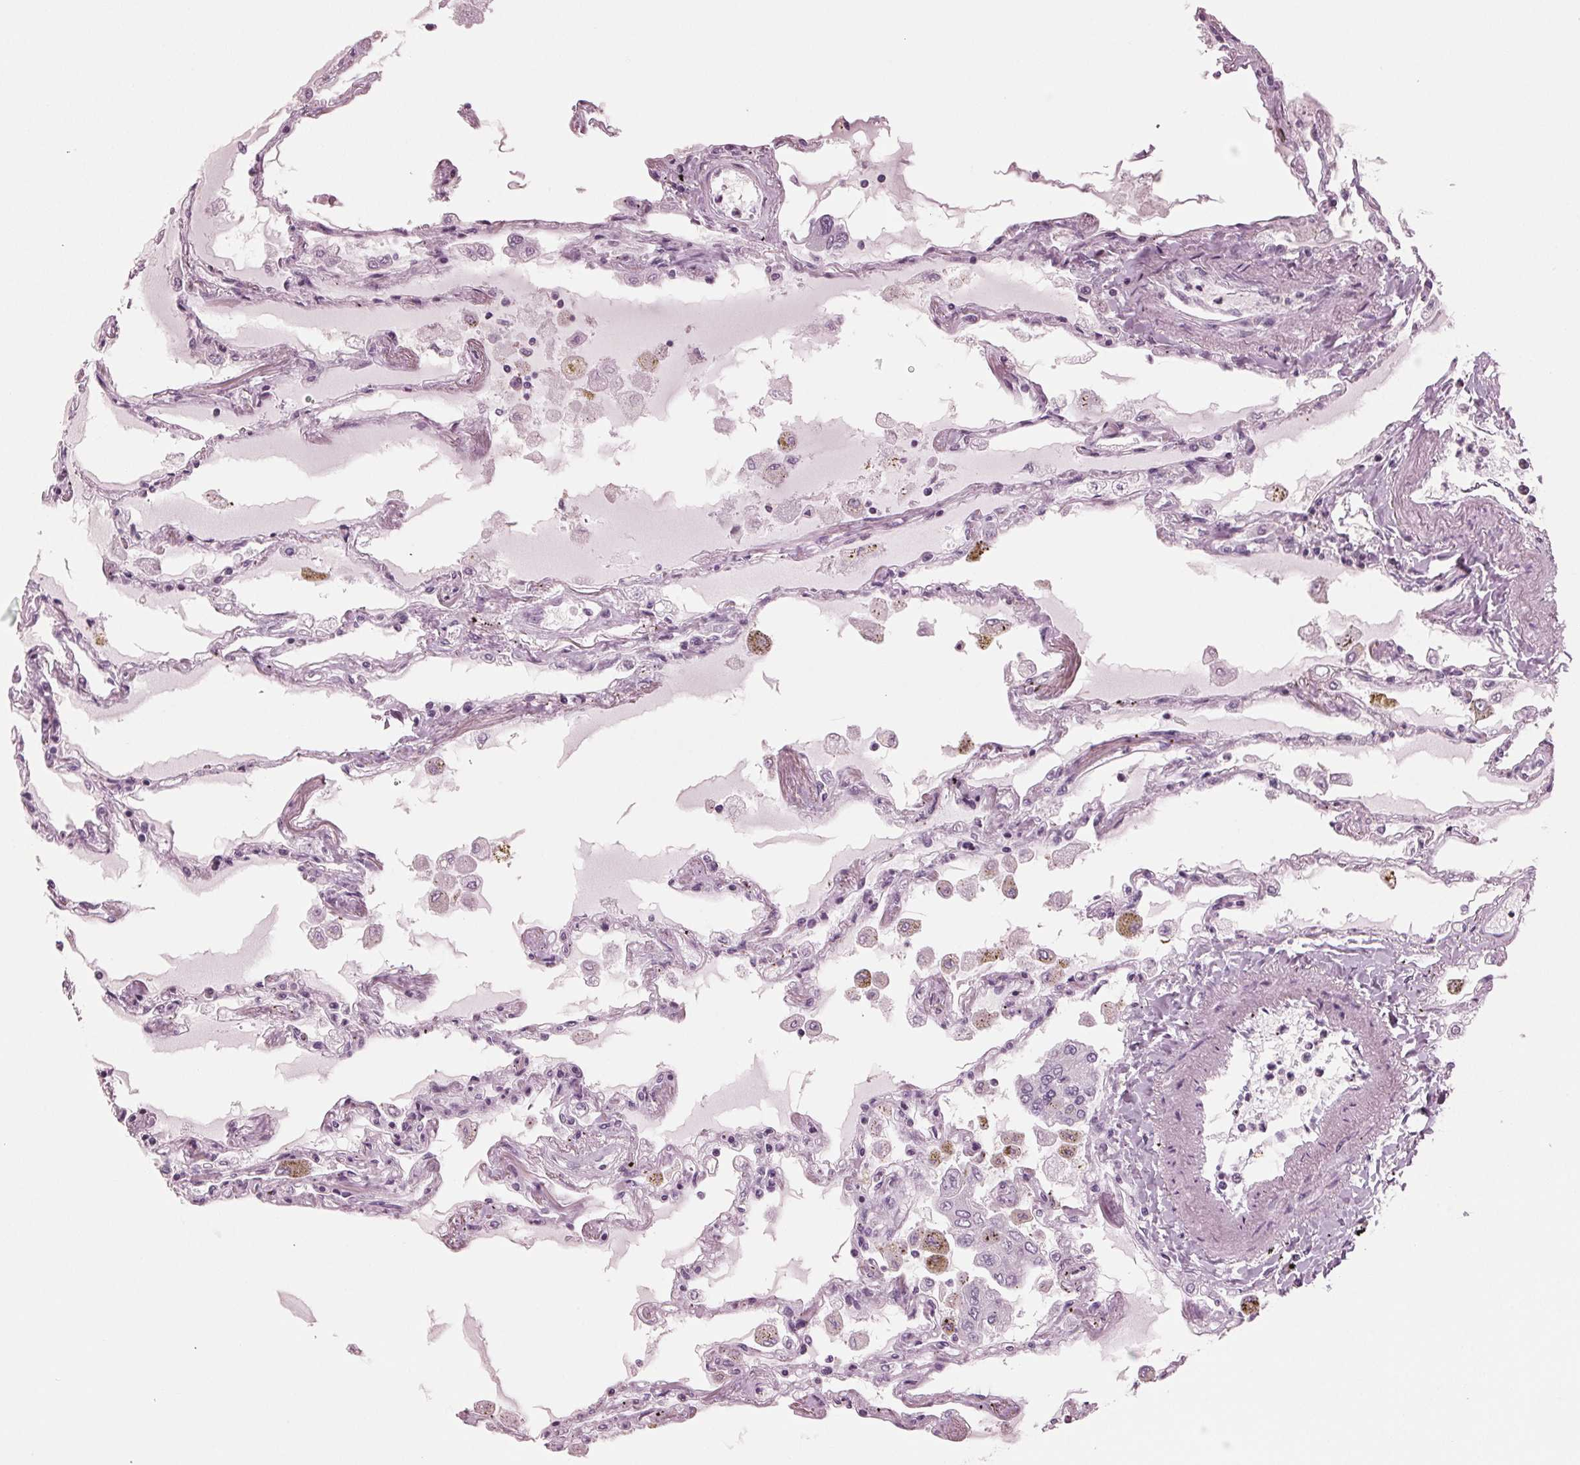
{"staining": {"intensity": "negative", "quantity": "none", "location": "none"}, "tissue": "lung", "cell_type": "Alveolar cells", "image_type": "normal", "snomed": [{"axis": "morphology", "description": "Normal tissue, NOS"}, {"axis": "morphology", "description": "Adenocarcinoma, NOS"}, {"axis": "topography", "description": "Cartilage tissue"}, {"axis": "topography", "description": "Lung"}], "caption": "An image of human lung is negative for staining in alveolar cells. (DAB IHC, high magnification).", "gene": "BTLA", "patient": {"sex": "female", "age": 67}}